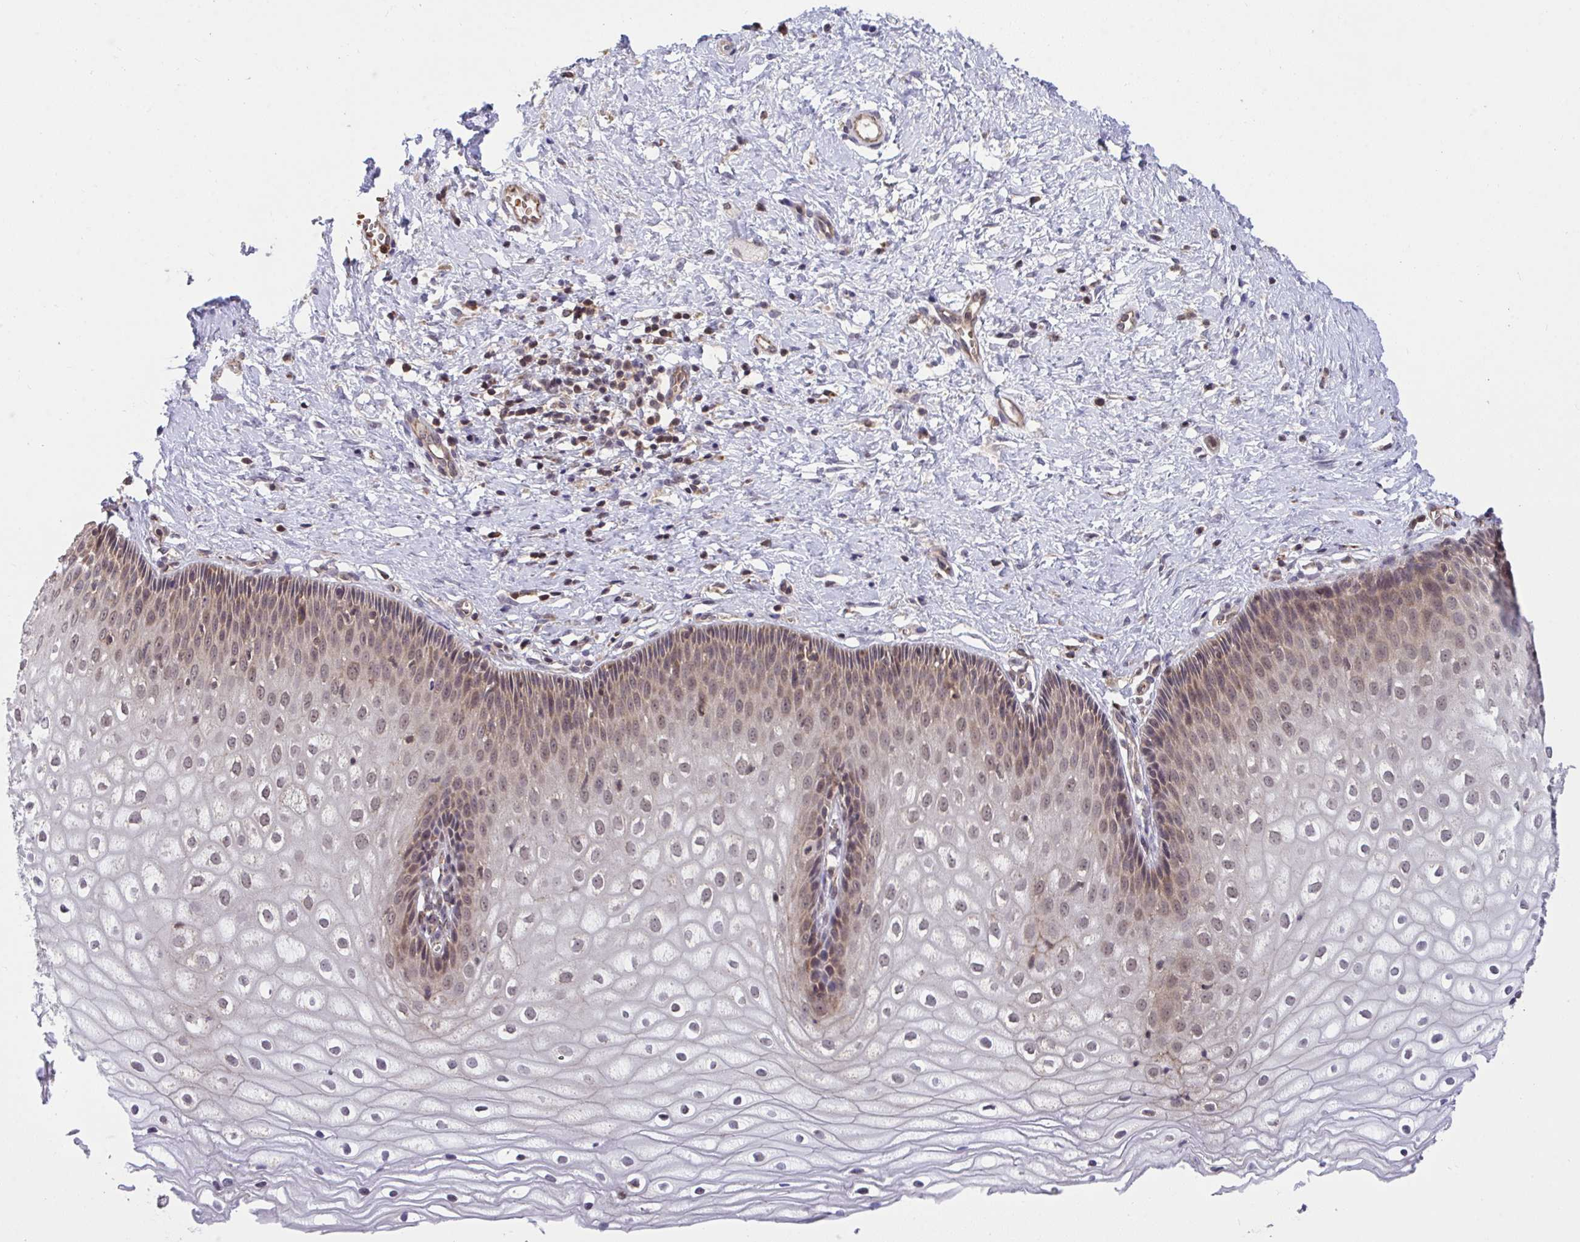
{"staining": {"intensity": "moderate", "quantity": ">75%", "location": "cytoplasmic/membranous,nuclear"}, "tissue": "cervix", "cell_type": "Glandular cells", "image_type": "normal", "snomed": [{"axis": "morphology", "description": "Normal tissue, NOS"}, {"axis": "topography", "description": "Cervix"}], "caption": "Cervix stained with DAB (3,3'-diaminobenzidine) immunohistochemistry demonstrates medium levels of moderate cytoplasmic/membranous,nuclear expression in about >75% of glandular cells. (Stains: DAB (3,3'-diaminobenzidine) in brown, nuclei in blue, Microscopy: brightfield microscopy at high magnification).", "gene": "PPP1CA", "patient": {"sex": "female", "age": 36}}